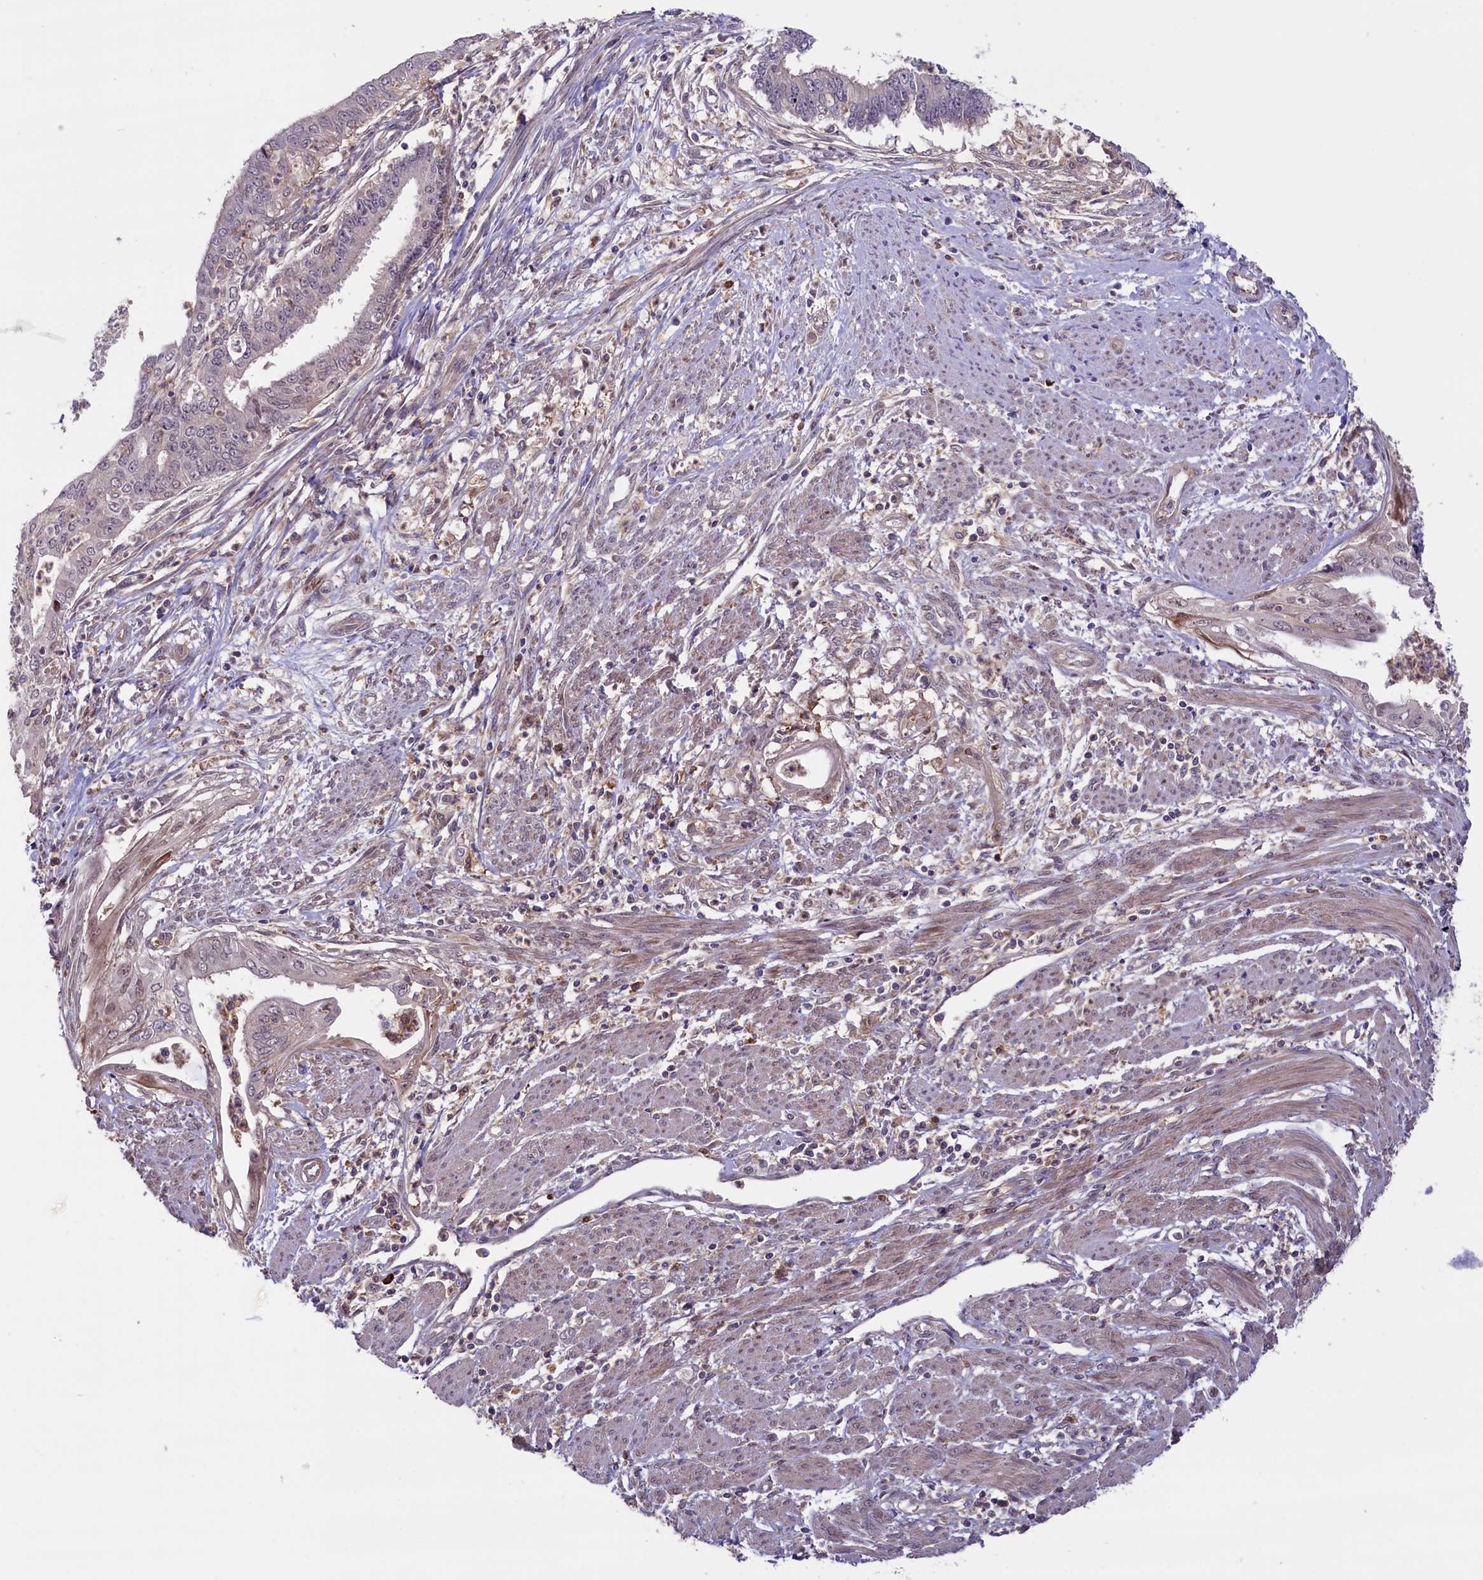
{"staining": {"intensity": "negative", "quantity": "none", "location": "none"}, "tissue": "endometrial cancer", "cell_type": "Tumor cells", "image_type": "cancer", "snomed": [{"axis": "morphology", "description": "Adenocarcinoma, NOS"}, {"axis": "topography", "description": "Endometrium"}], "caption": "An IHC photomicrograph of endometrial cancer (adenocarcinoma) is shown. There is no staining in tumor cells of endometrial cancer (adenocarcinoma). (DAB (3,3'-diaminobenzidine) immunohistochemistry, high magnification).", "gene": "RIC8A", "patient": {"sex": "female", "age": 73}}